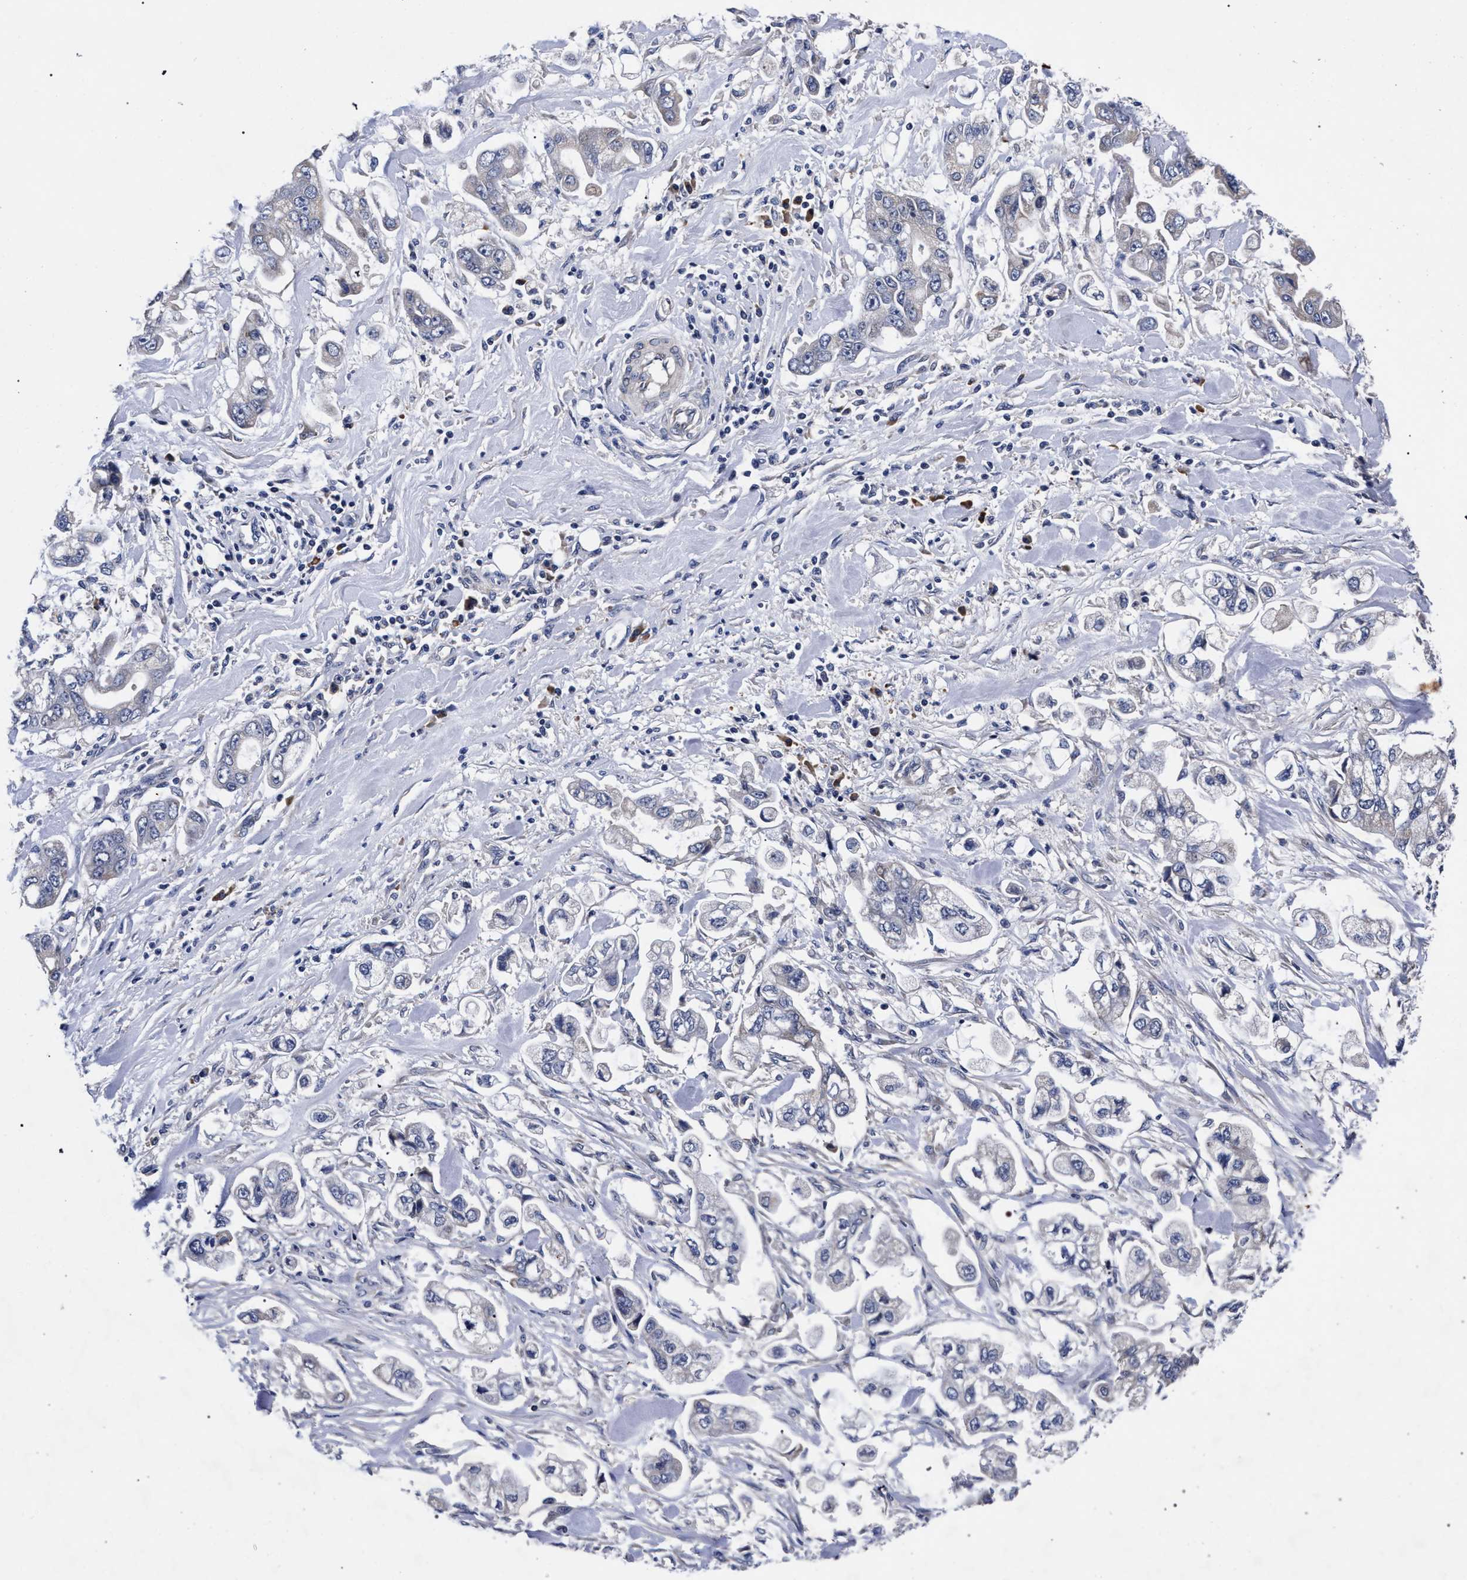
{"staining": {"intensity": "negative", "quantity": "none", "location": "none"}, "tissue": "stomach cancer", "cell_type": "Tumor cells", "image_type": "cancer", "snomed": [{"axis": "morphology", "description": "Normal tissue, NOS"}, {"axis": "morphology", "description": "Adenocarcinoma, NOS"}, {"axis": "topography", "description": "Stomach"}], "caption": "Adenocarcinoma (stomach) was stained to show a protein in brown. There is no significant staining in tumor cells.", "gene": "CFAP95", "patient": {"sex": "male", "age": 62}}